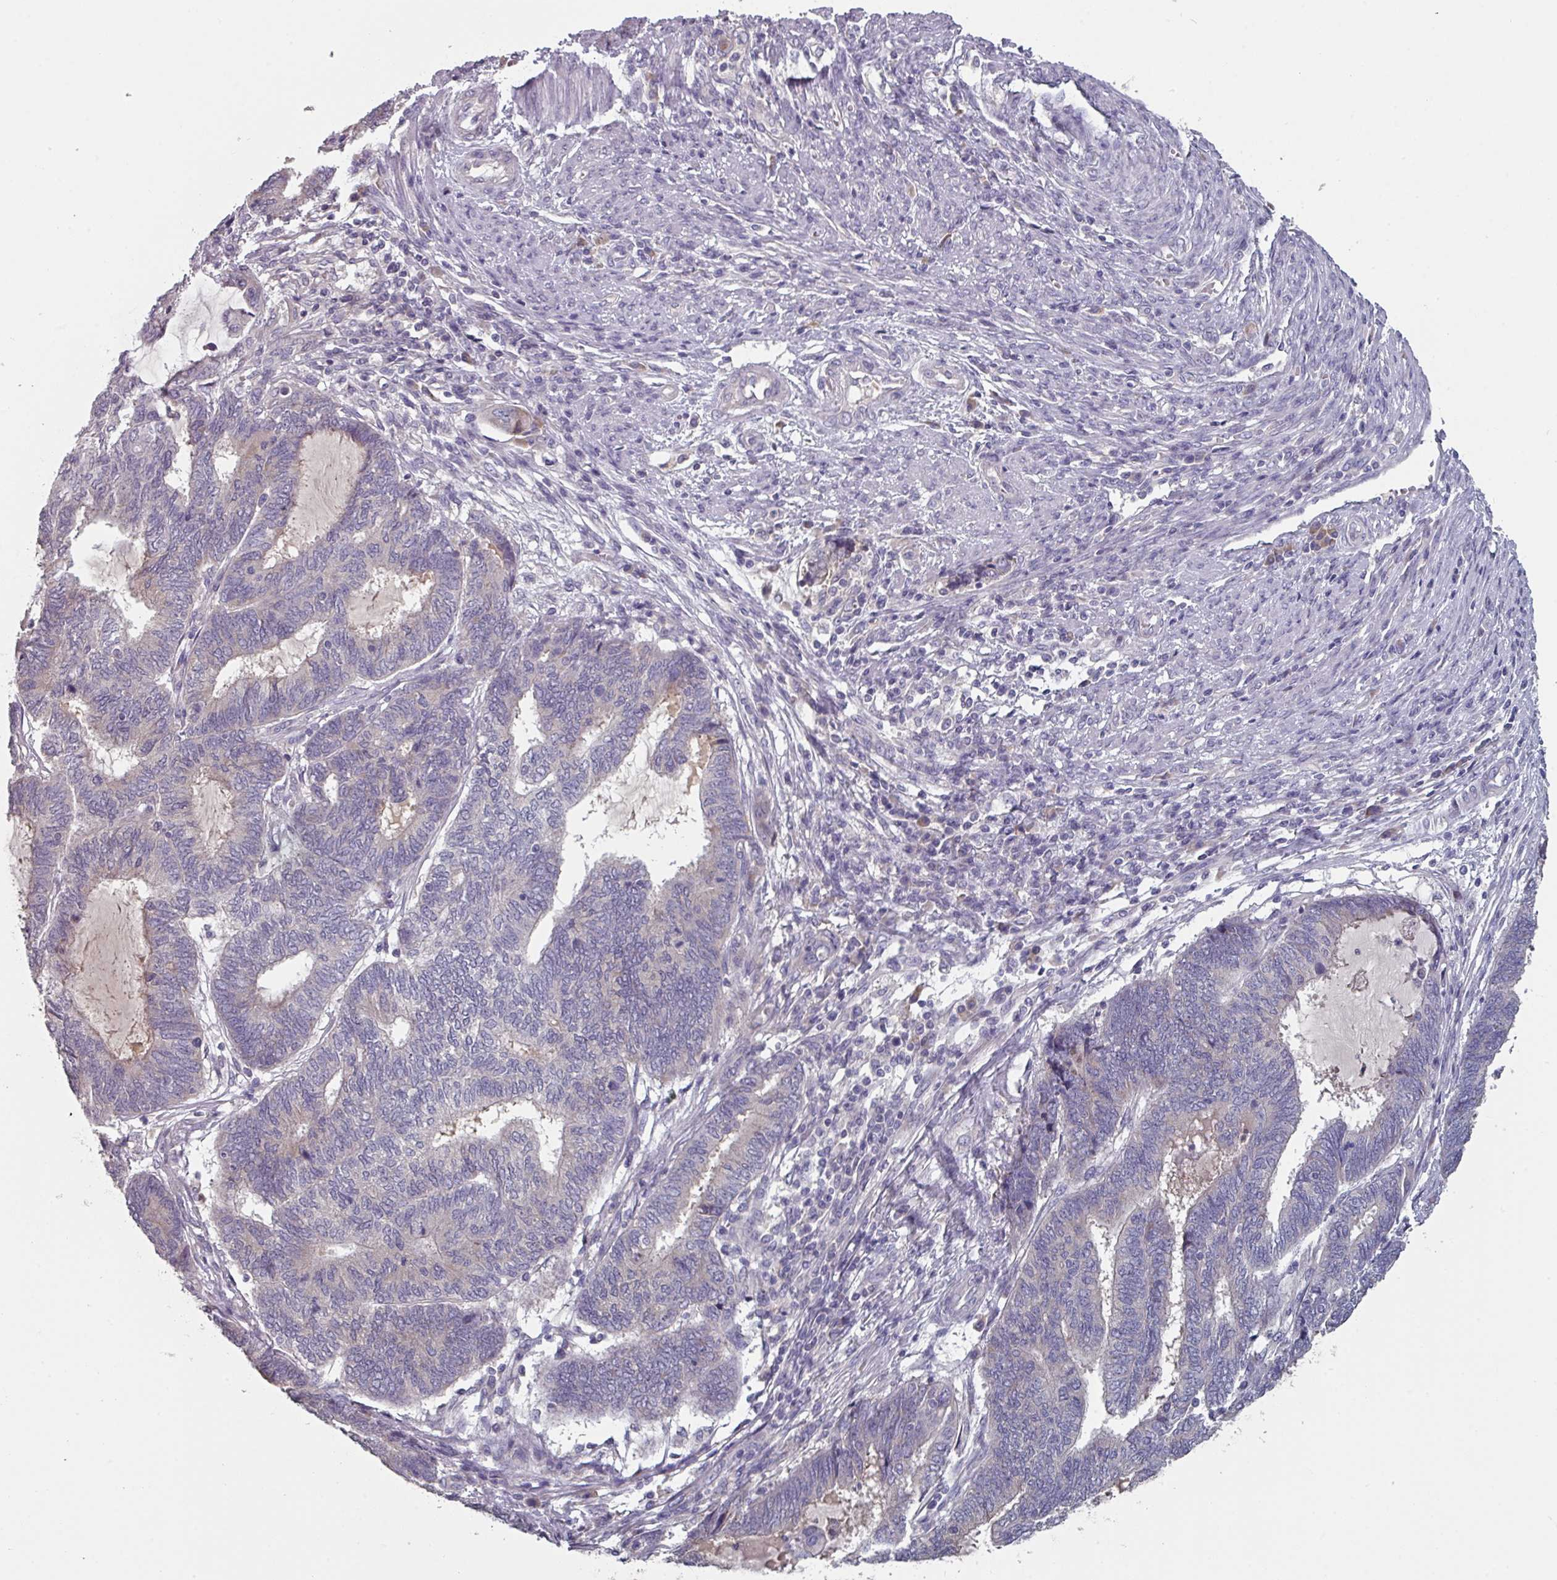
{"staining": {"intensity": "negative", "quantity": "none", "location": "none"}, "tissue": "endometrial cancer", "cell_type": "Tumor cells", "image_type": "cancer", "snomed": [{"axis": "morphology", "description": "Adenocarcinoma, NOS"}, {"axis": "topography", "description": "Uterus"}, {"axis": "topography", "description": "Endometrium"}], "caption": "The histopathology image shows no significant expression in tumor cells of adenocarcinoma (endometrial).", "gene": "PRAMEF8", "patient": {"sex": "female", "age": 70}}